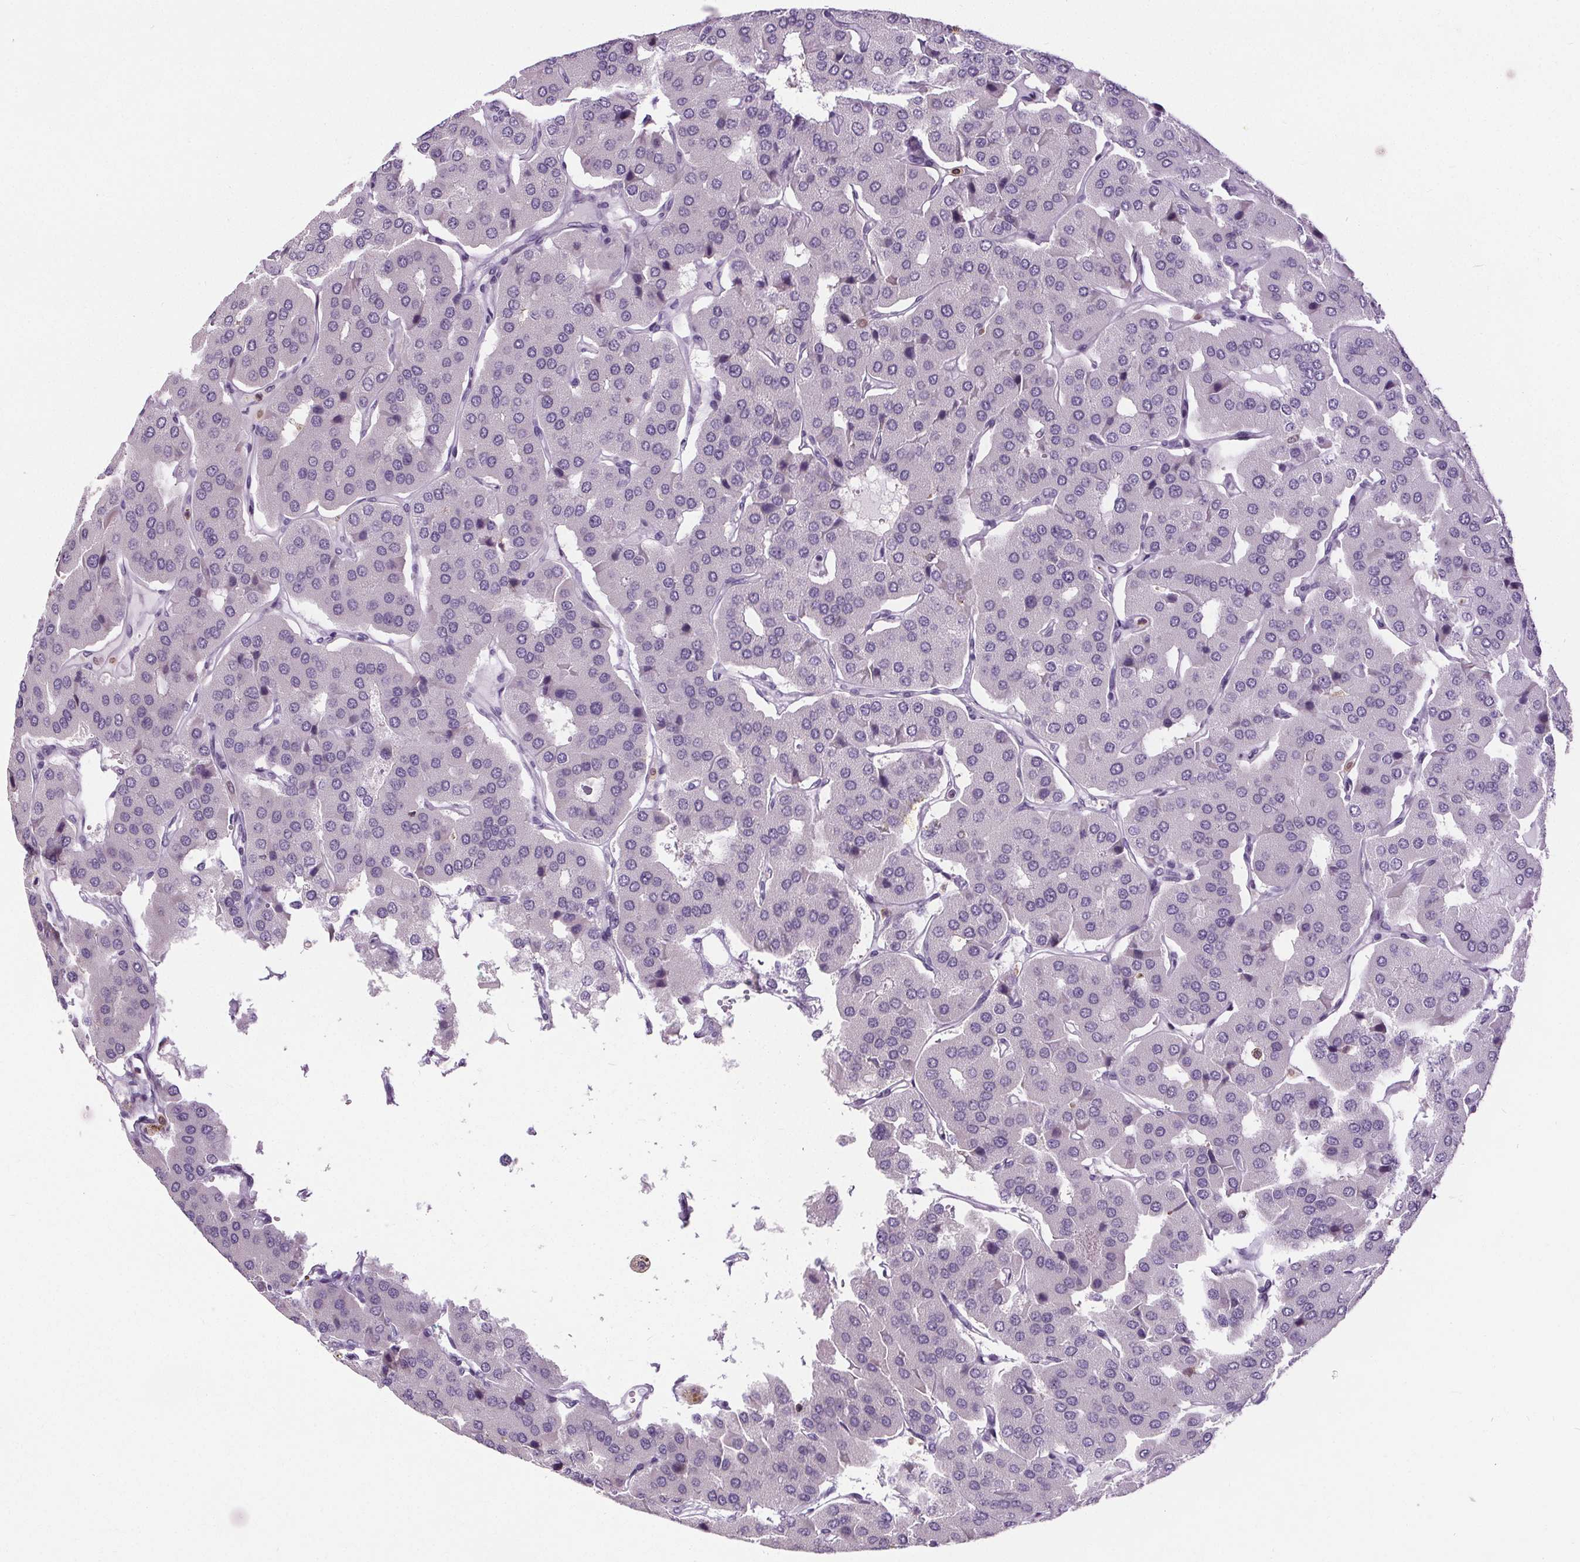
{"staining": {"intensity": "negative", "quantity": "none", "location": "none"}, "tissue": "parathyroid gland", "cell_type": "Glandular cells", "image_type": "normal", "snomed": [{"axis": "morphology", "description": "Normal tissue, NOS"}, {"axis": "morphology", "description": "Adenoma, NOS"}, {"axis": "topography", "description": "Parathyroid gland"}], "caption": "The immunohistochemistry (IHC) photomicrograph has no significant positivity in glandular cells of parathyroid gland. (Brightfield microscopy of DAB (3,3'-diaminobenzidine) IHC at high magnification).", "gene": "TMEM240", "patient": {"sex": "female", "age": 86}}